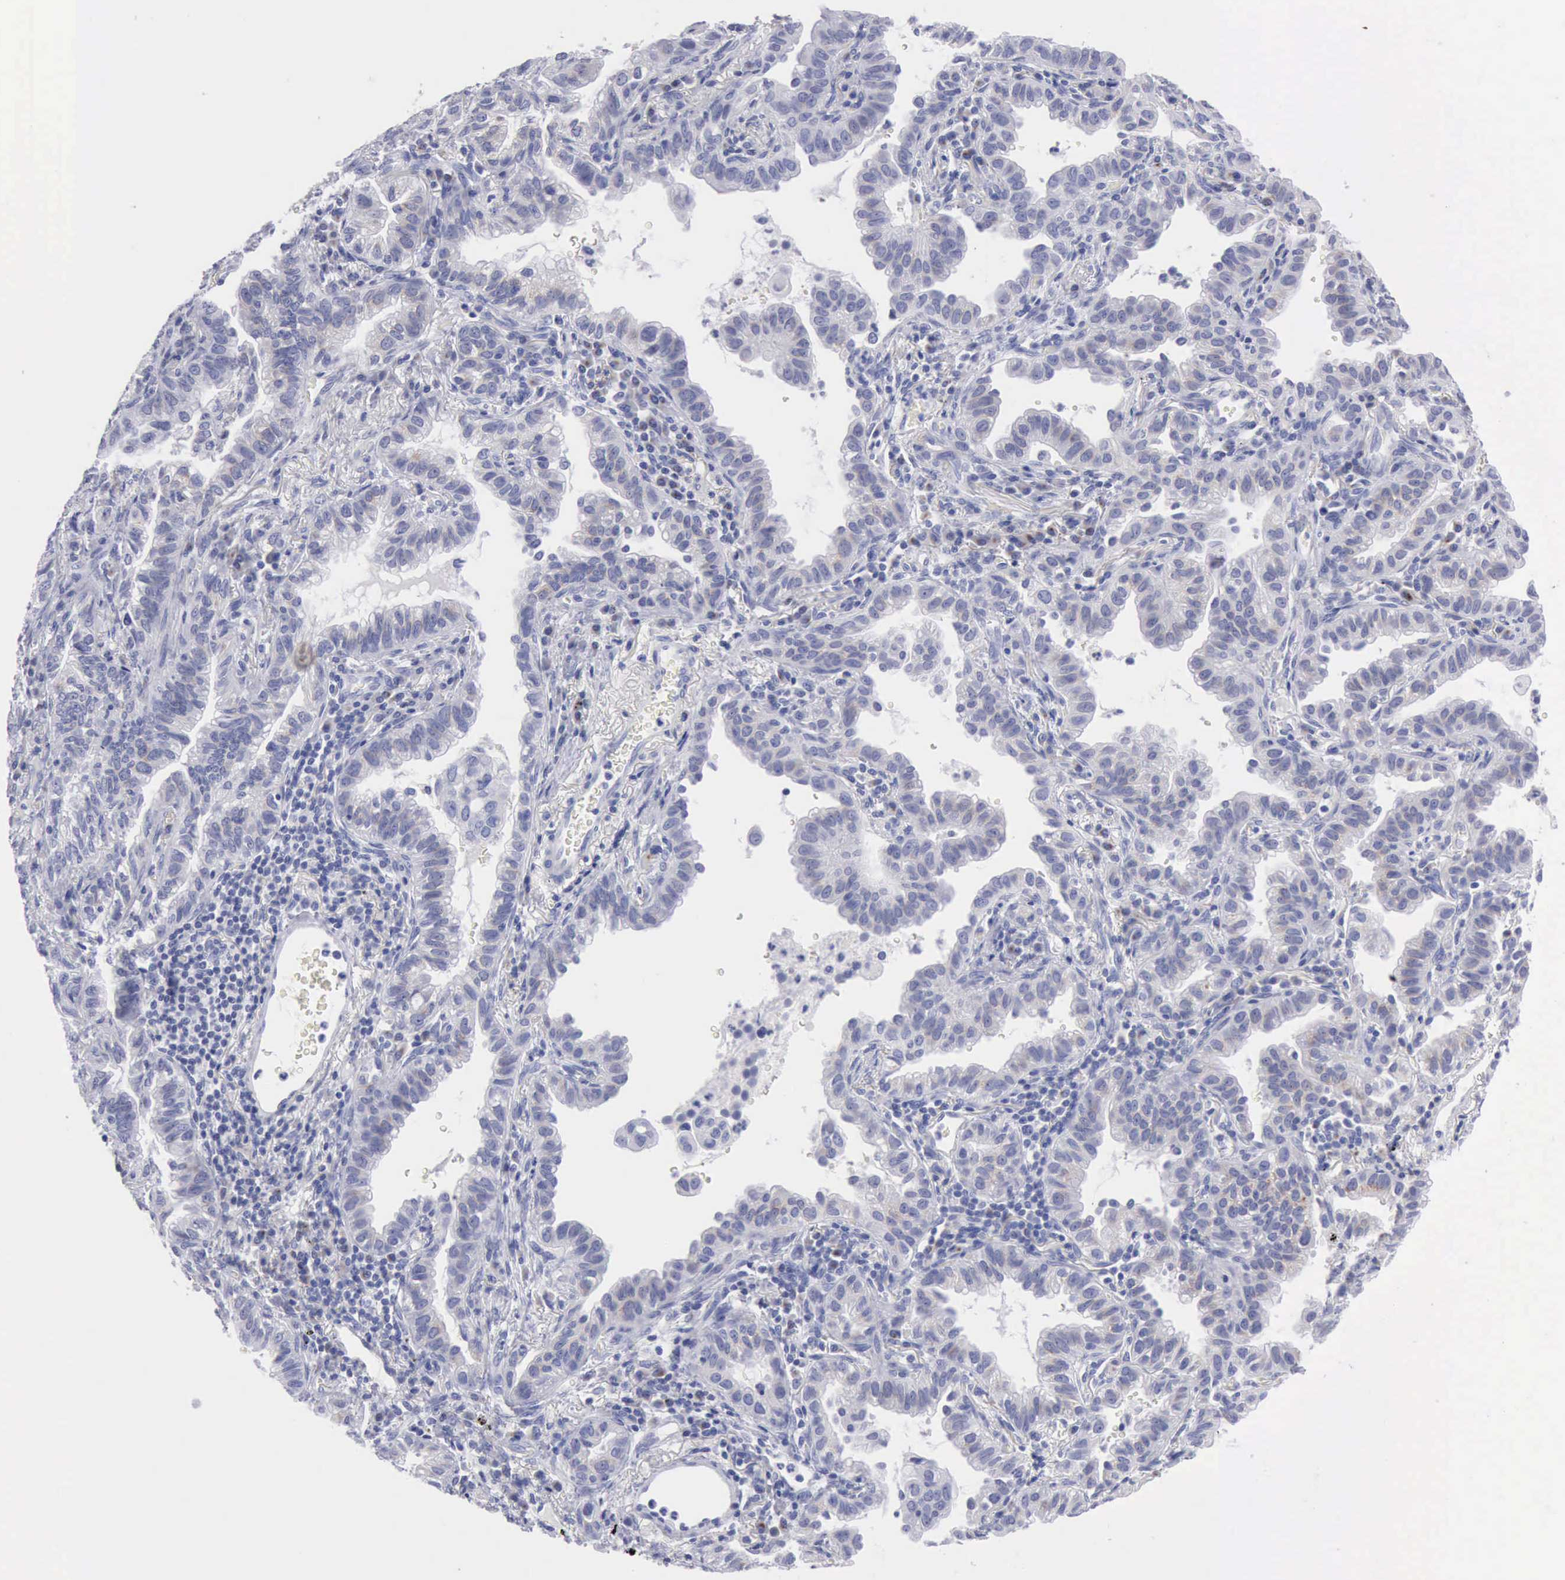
{"staining": {"intensity": "negative", "quantity": "none", "location": "none"}, "tissue": "lung cancer", "cell_type": "Tumor cells", "image_type": "cancer", "snomed": [{"axis": "morphology", "description": "Adenocarcinoma, NOS"}, {"axis": "topography", "description": "Lung"}], "caption": "Human adenocarcinoma (lung) stained for a protein using immunohistochemistry shows no expression in tumor cells.", "gene": "ANGEL1", "patient": {"sex": "female", "age": 50}}